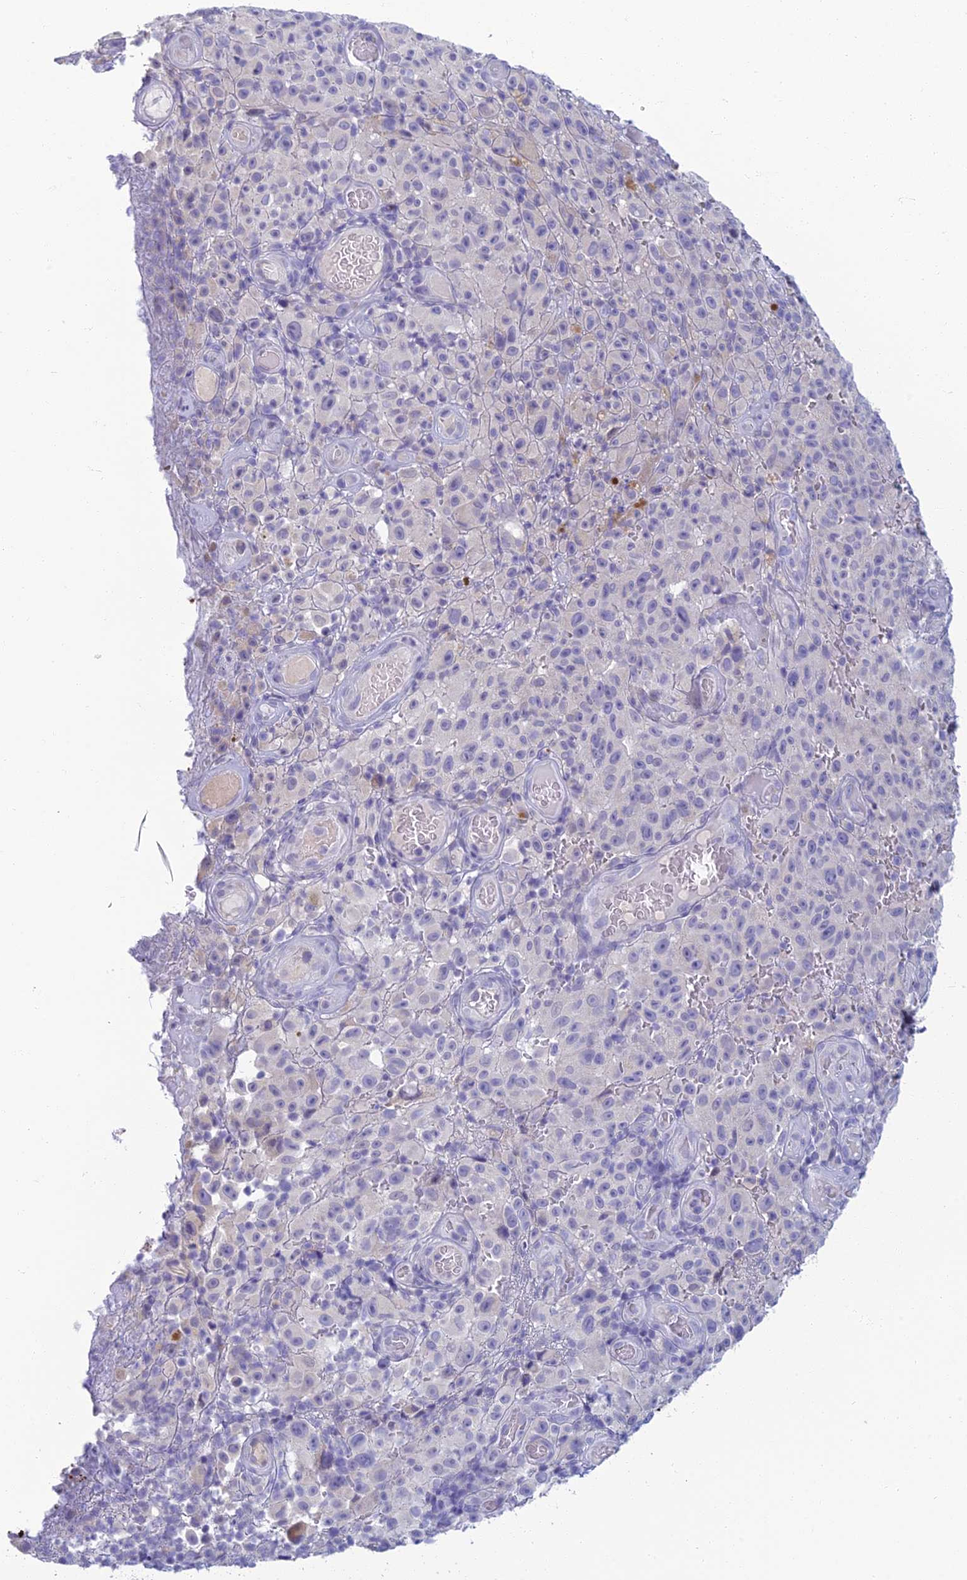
{"staining": {"intensity": "negative", "quantity": "none", "location": "none"}, "tissue": "melanoma", "cell_type": "Tumor cells", "image_type": "cancer", "snomed": [{"axis": "morphology", "description": "Malignant melanoma, NOS"}, {"axis": "topography", "description": "Skin"}], "caption": "Melanoma was stained to show a protein in brown. There is no significant staining in tumor cells.", "gene": "SLC25A41", "patient": {"sex": "female", "age": 82}}